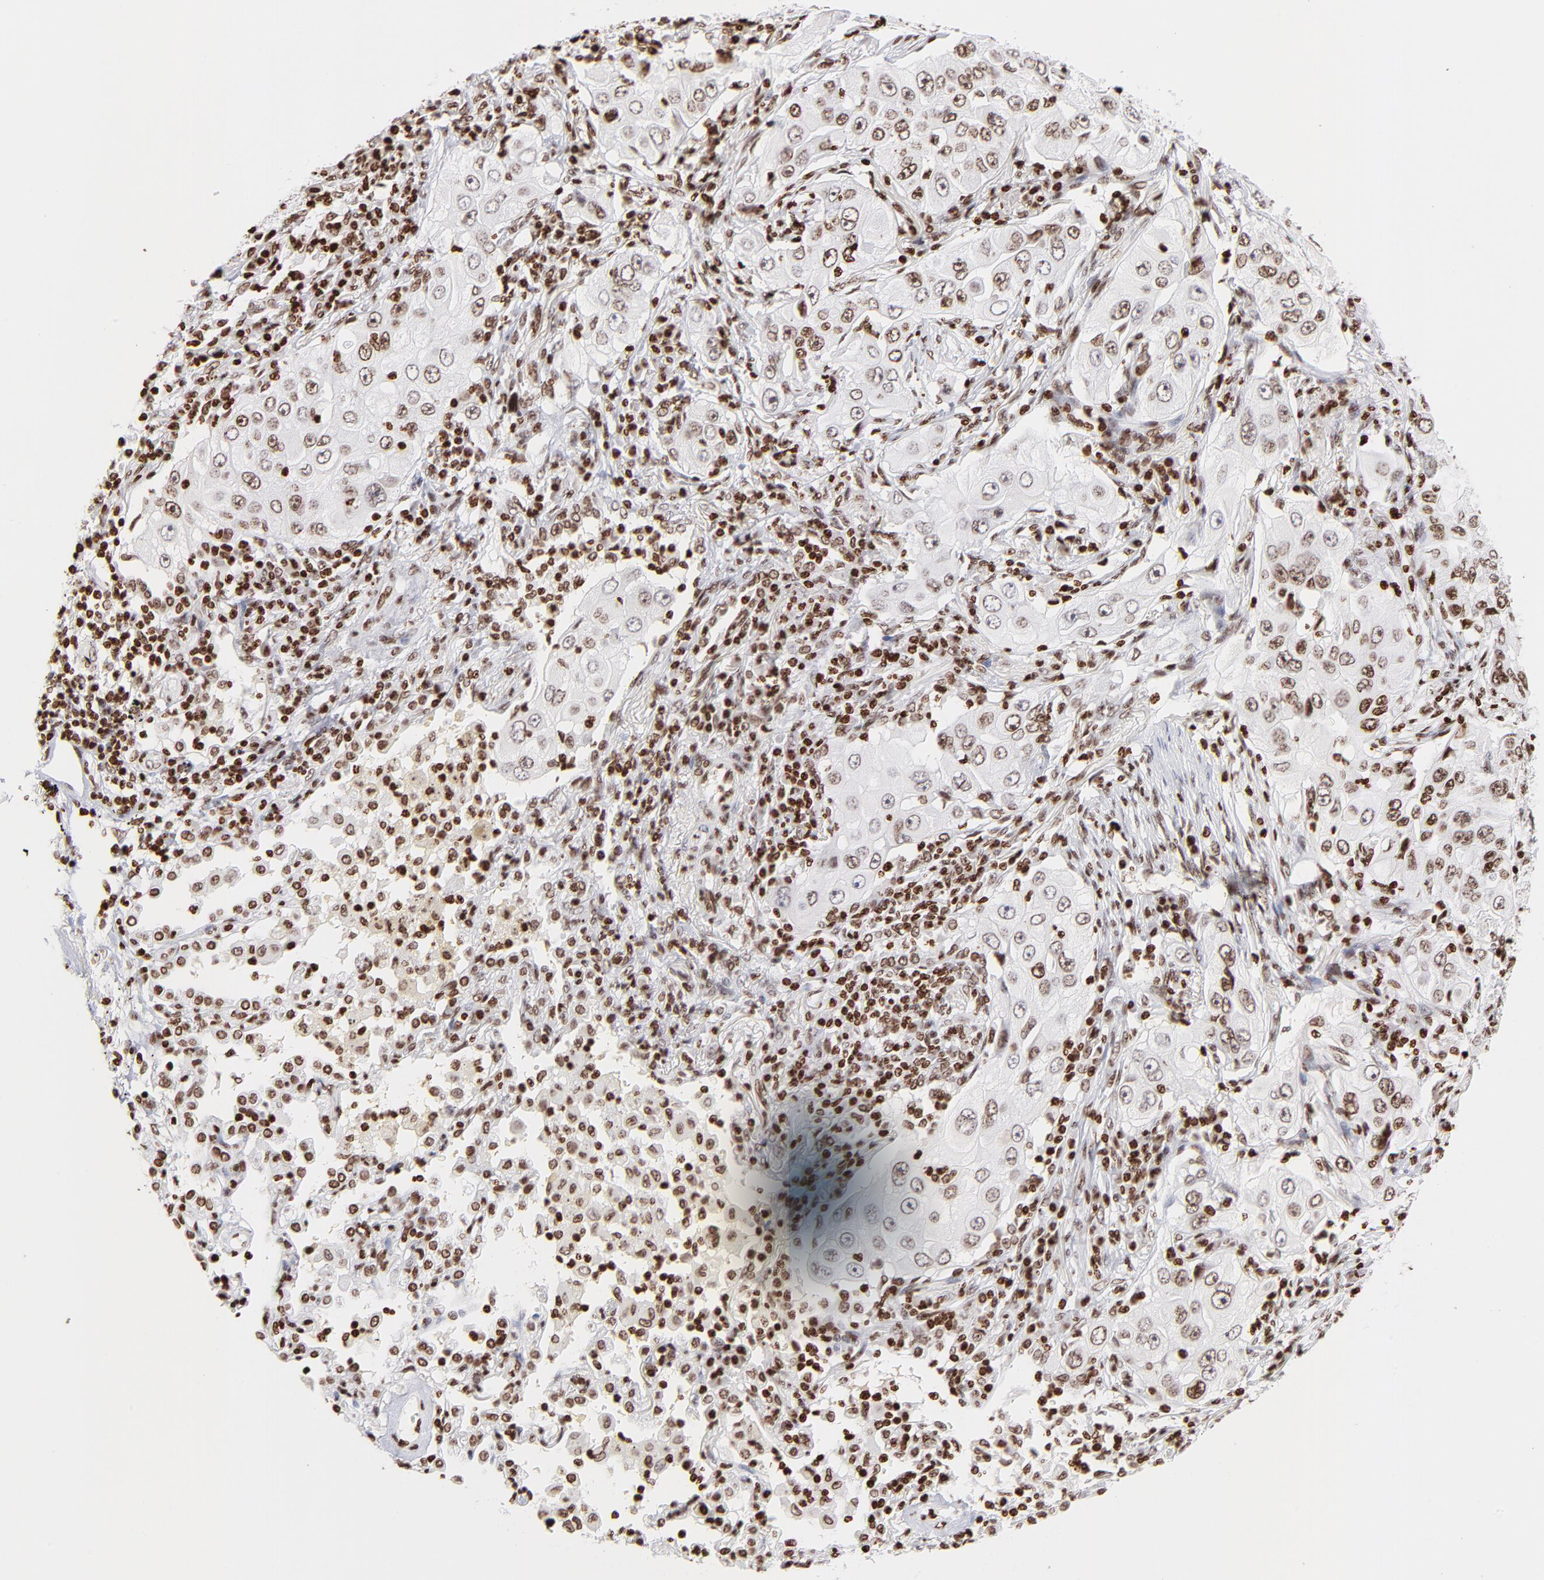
{"staining": {"intensity": "moderate", "quantity": ">75%", "location": "nuclear"}, "tissue": "lung cancer", "cell_type": "Tumor cells", "image_type": "cancer", "snomed": [{"axis": "morphology", "description": "Adenocarcinoma, NOS"}, {"axis": "topography", "description": "Lung"}], "caption": "Immunohistochemical staining of human lung cancer demonstrates medium levels of moderate nuclear protein staining in approximately >75% of tumor cells.", "gene": "RTL4", "patient": {"sex": "male", "age": 84}}